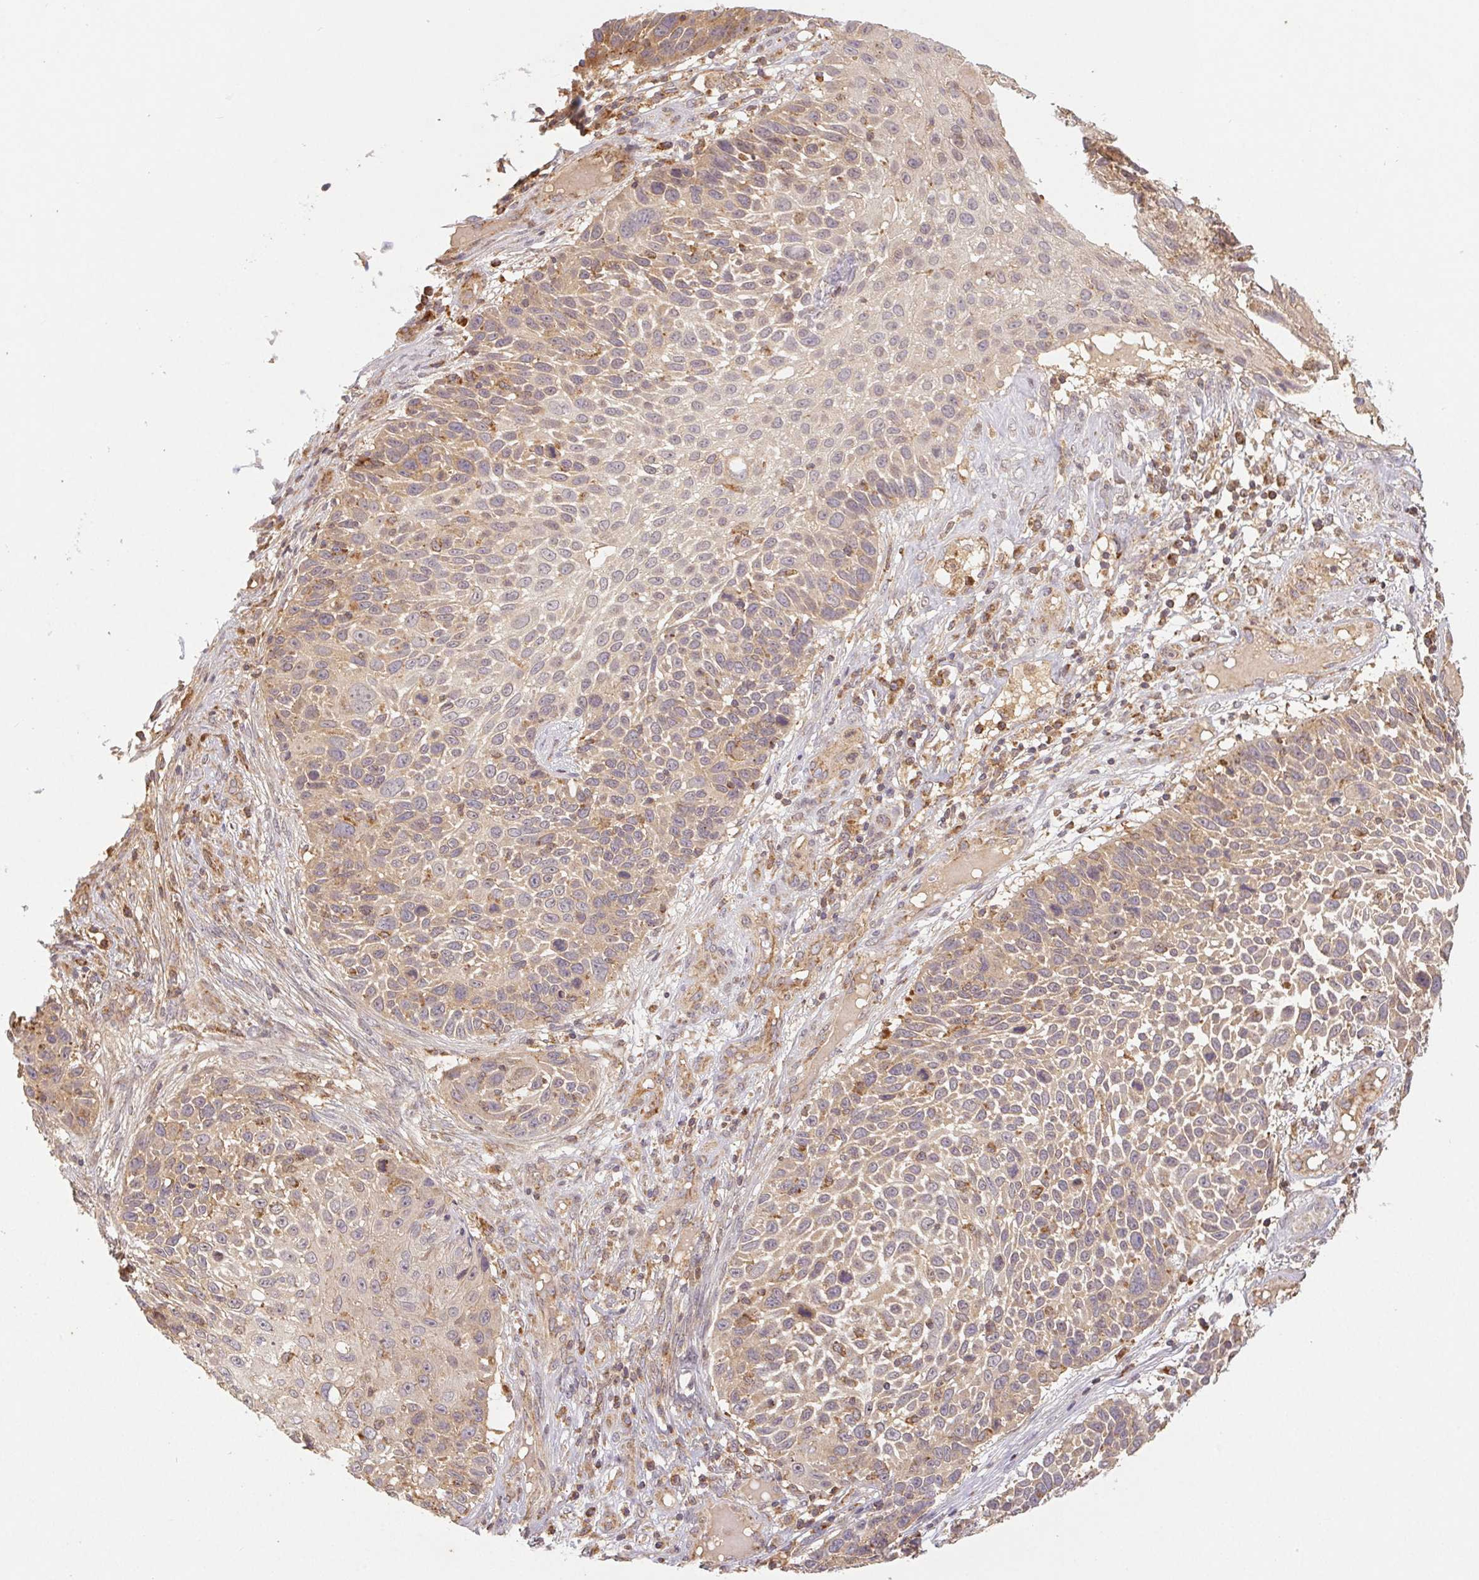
{"staining": {"intensity": "weak", "quantity": "25%-75%", "location": "cytoplasmic/membranous"}, "tissue": "skin cancer", "cell_type": "Tumor cells", "image_type": "cancer", "snomed": [{"axis": "morphology", "description": "Squamous cell carcinoma, NOS"}, {"axis": "topography", "description": "Skin"}], "caption": "This is an image of immunohistochemistry staining of skin squamous cell carcinoma, which shows weak staining in the cytoplasmic/membranous of tumor cells.", "gene": "MTHFD1", "patient": {"sex": "male", "age": 92}}